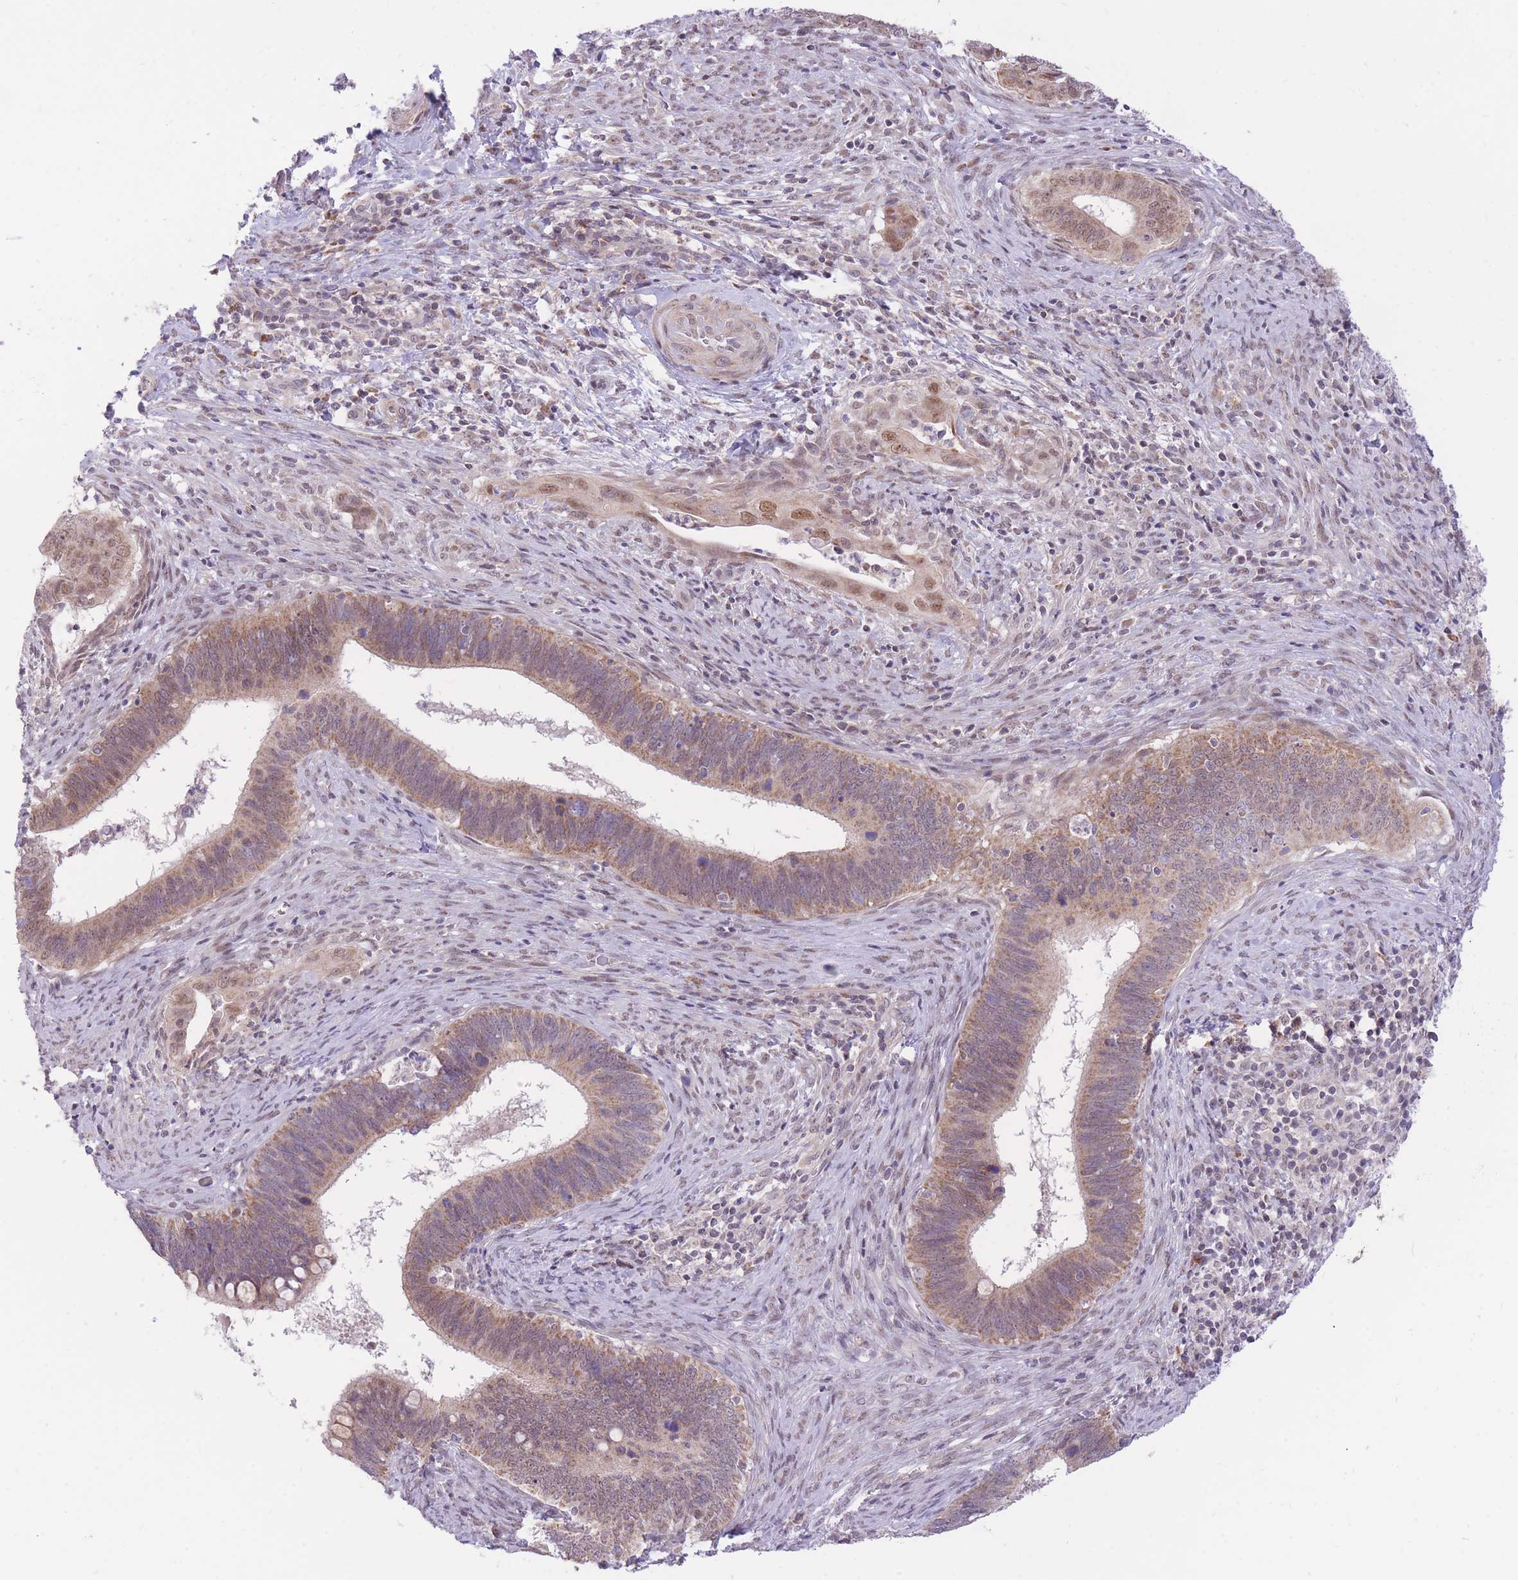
{"staining": {"intensity": "moderate", "quantity": ">75%", "location": "cytoplasmic/membranous,nuclear"}, "tissue": "cervical cancer", "cell_type": "Tumor cells", "image_type": "cancer", "snomed": [{"axis": "morphology", "description": "Adenocarcinoma, NOS"}, {"axis": "topography", "description": "Cervix"}], "caption": "This is a photomicrograph of immunohistochemistry (IHC) staining of cervical adenocarcinoma, which shows moderate positivity in the cytoplasmic/membranous and nuclear of tumor cells.", "gene": "MINDY2", "patient": {"sex": "female", "age": 42}}